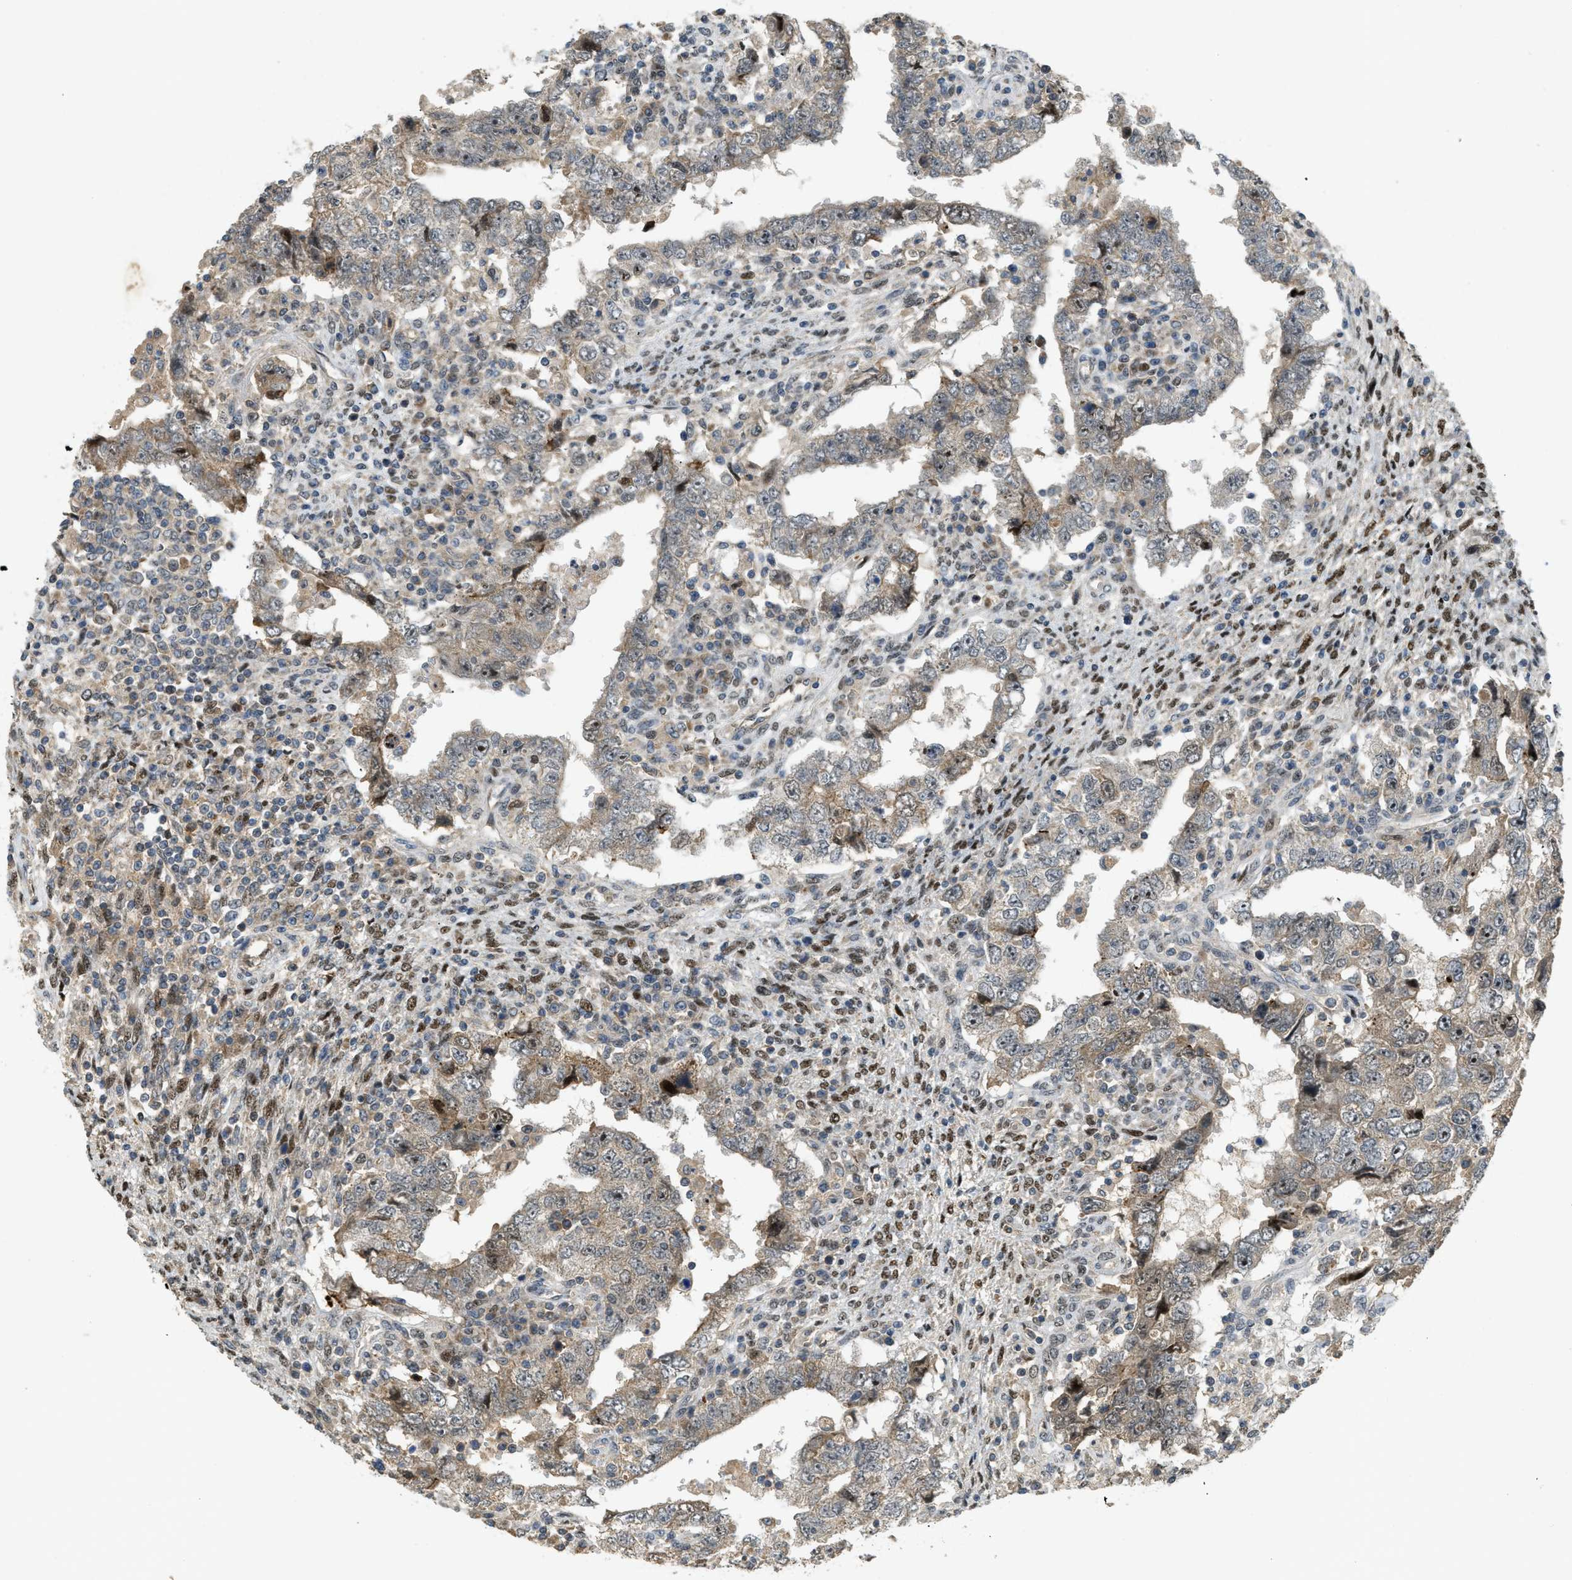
{"staining": {"intensity": "moderate", "quantity": "25%-75%", "location": "cytoplasmic/membranous,nuclear"}, "tissue": "testis cancer", "cell_type": "Tumor cells", "image_type": "cancer", "snomed": [{"axis": "morphology", "description": "Carcinoma, Embryonal, NOS"}, {"axis": "topography", "description": "Testis"}], "caption": "Testis cancer stained with IHC demonstrates moderate cytoplasmic/membranous and nuclear staining in about 25%-75% of tumor cells.", "gene": "TRAPPC14", "patient": {"sex": "male", "age": 26}}